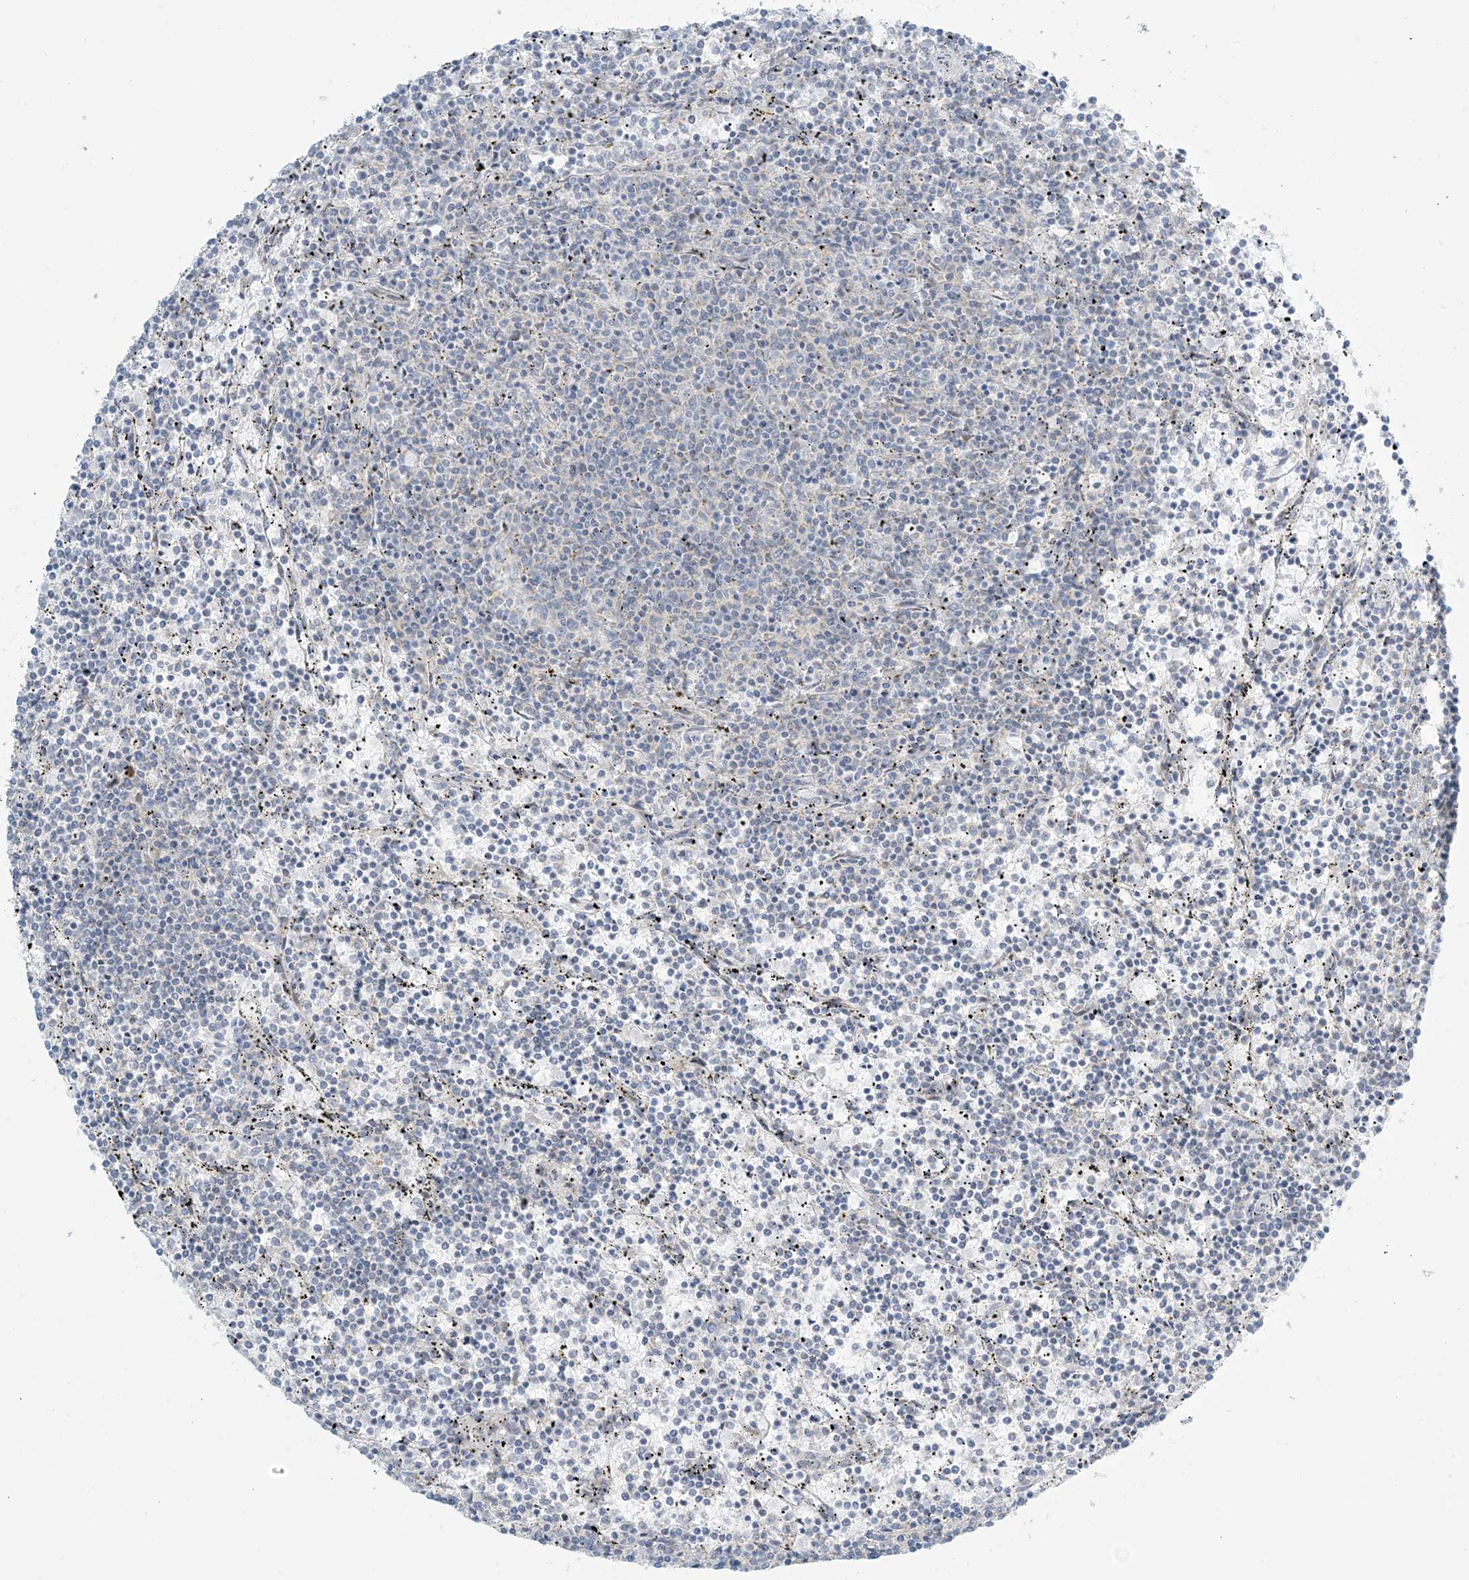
{"staining": {"intensity": "negative", "quantity": "none", "location": "none"}, "tissue": "lymphoma", "cell_type": "Tumor cells", "image_type": "cancer", "snomed": [{"axis": "morphology", "description": "Malignant lymphoma, non-Hodgkin's type, Low grade"}, {"axis": "topography", "description": "Spleen"}], "caption": "Malignant lymphoma, non-Hodgkin's type (low-grade) was stained to show a protein in brown. There is no significant positivity in tumor cells.", "gene": "AFTPH", "patient": {"sex": "female", "age": 50}}